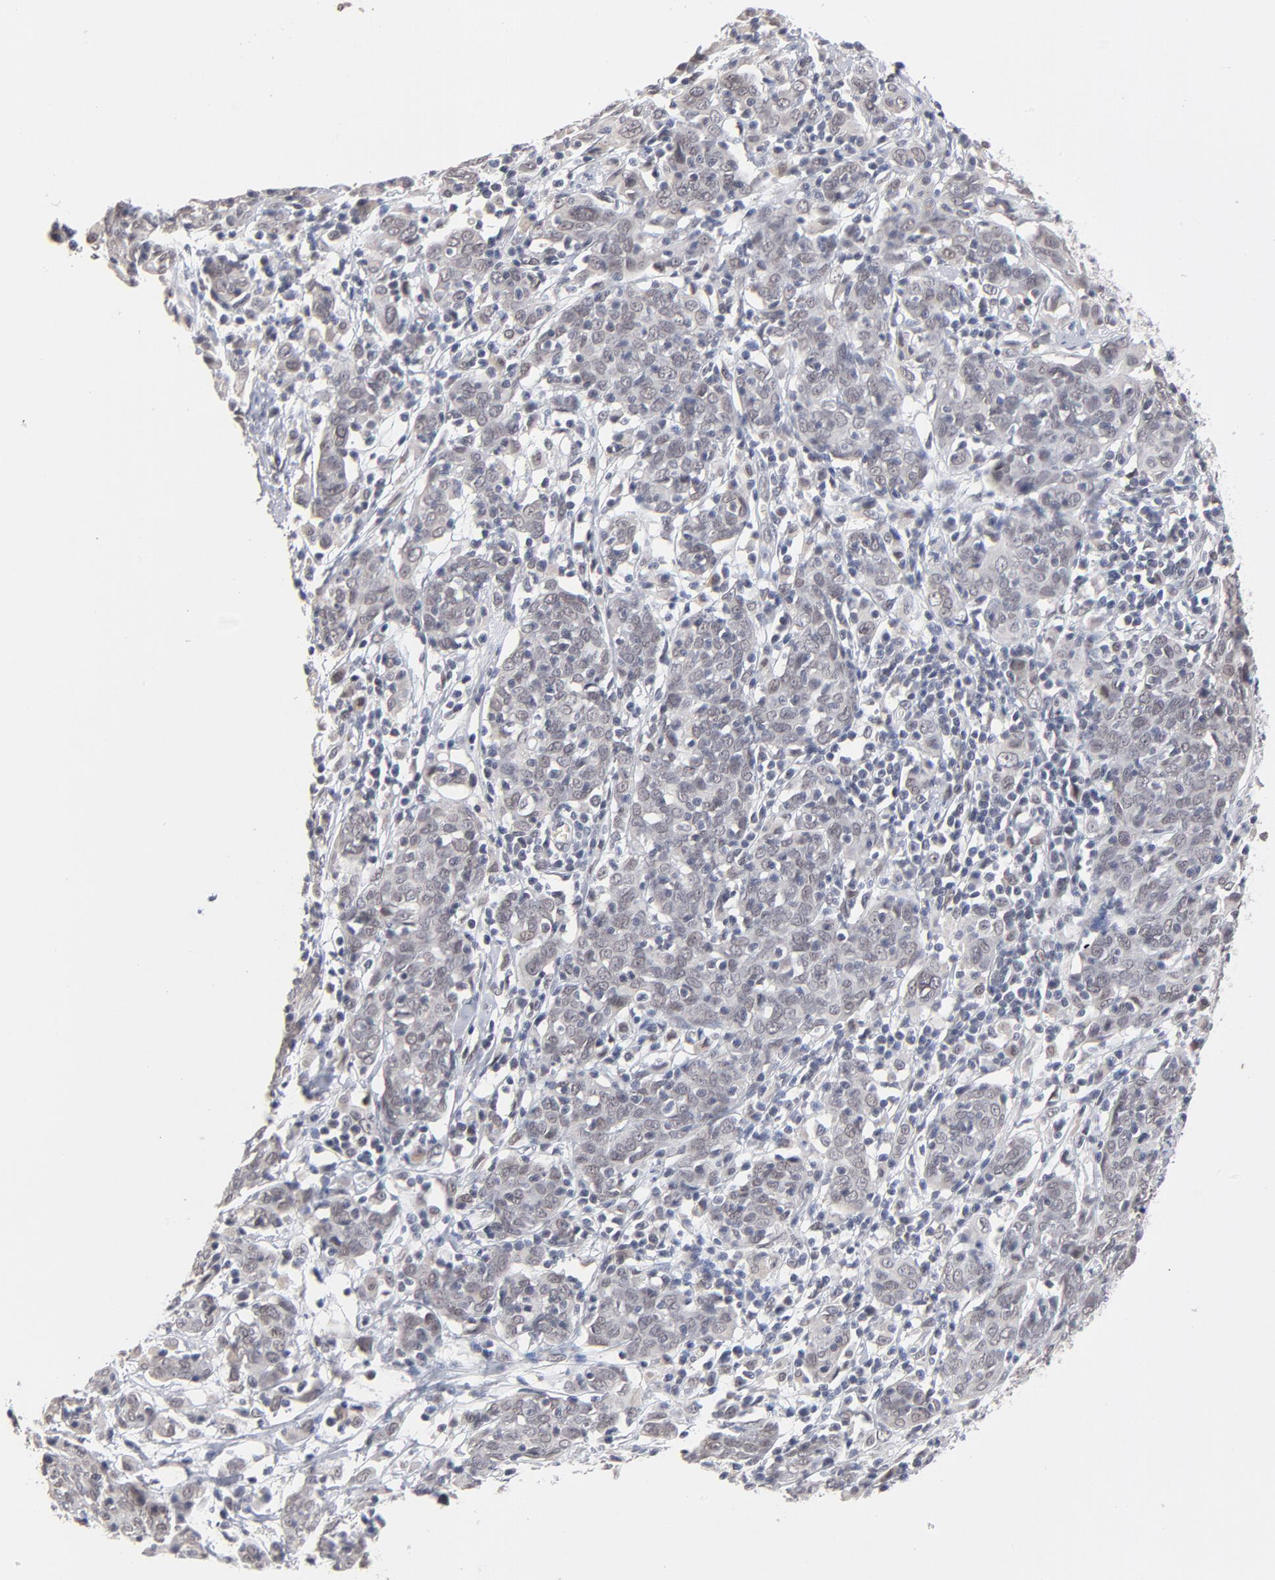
{"staining": {"intensity": "weak", "quantity": "<25%", "location": "nuclear"}, "tissue": "cervical cancer", "cell_type": "Tumor cells", "image_type": "cancer", "snomed": [{"axis": "morphology", "description": "Normal tissue, NOS"}, {"axis": "morphology", "description": "Squamous cell carcinoma, NOS"}, {"axis": "topography", "description": "Cervix"}], "caption": "The photomicrograph displays no significant expression in tumor cells of cervical cancer (squamous cell carcinoma).", "gene": "MBIP", "patient": {"sex": "female", "age": 67}}